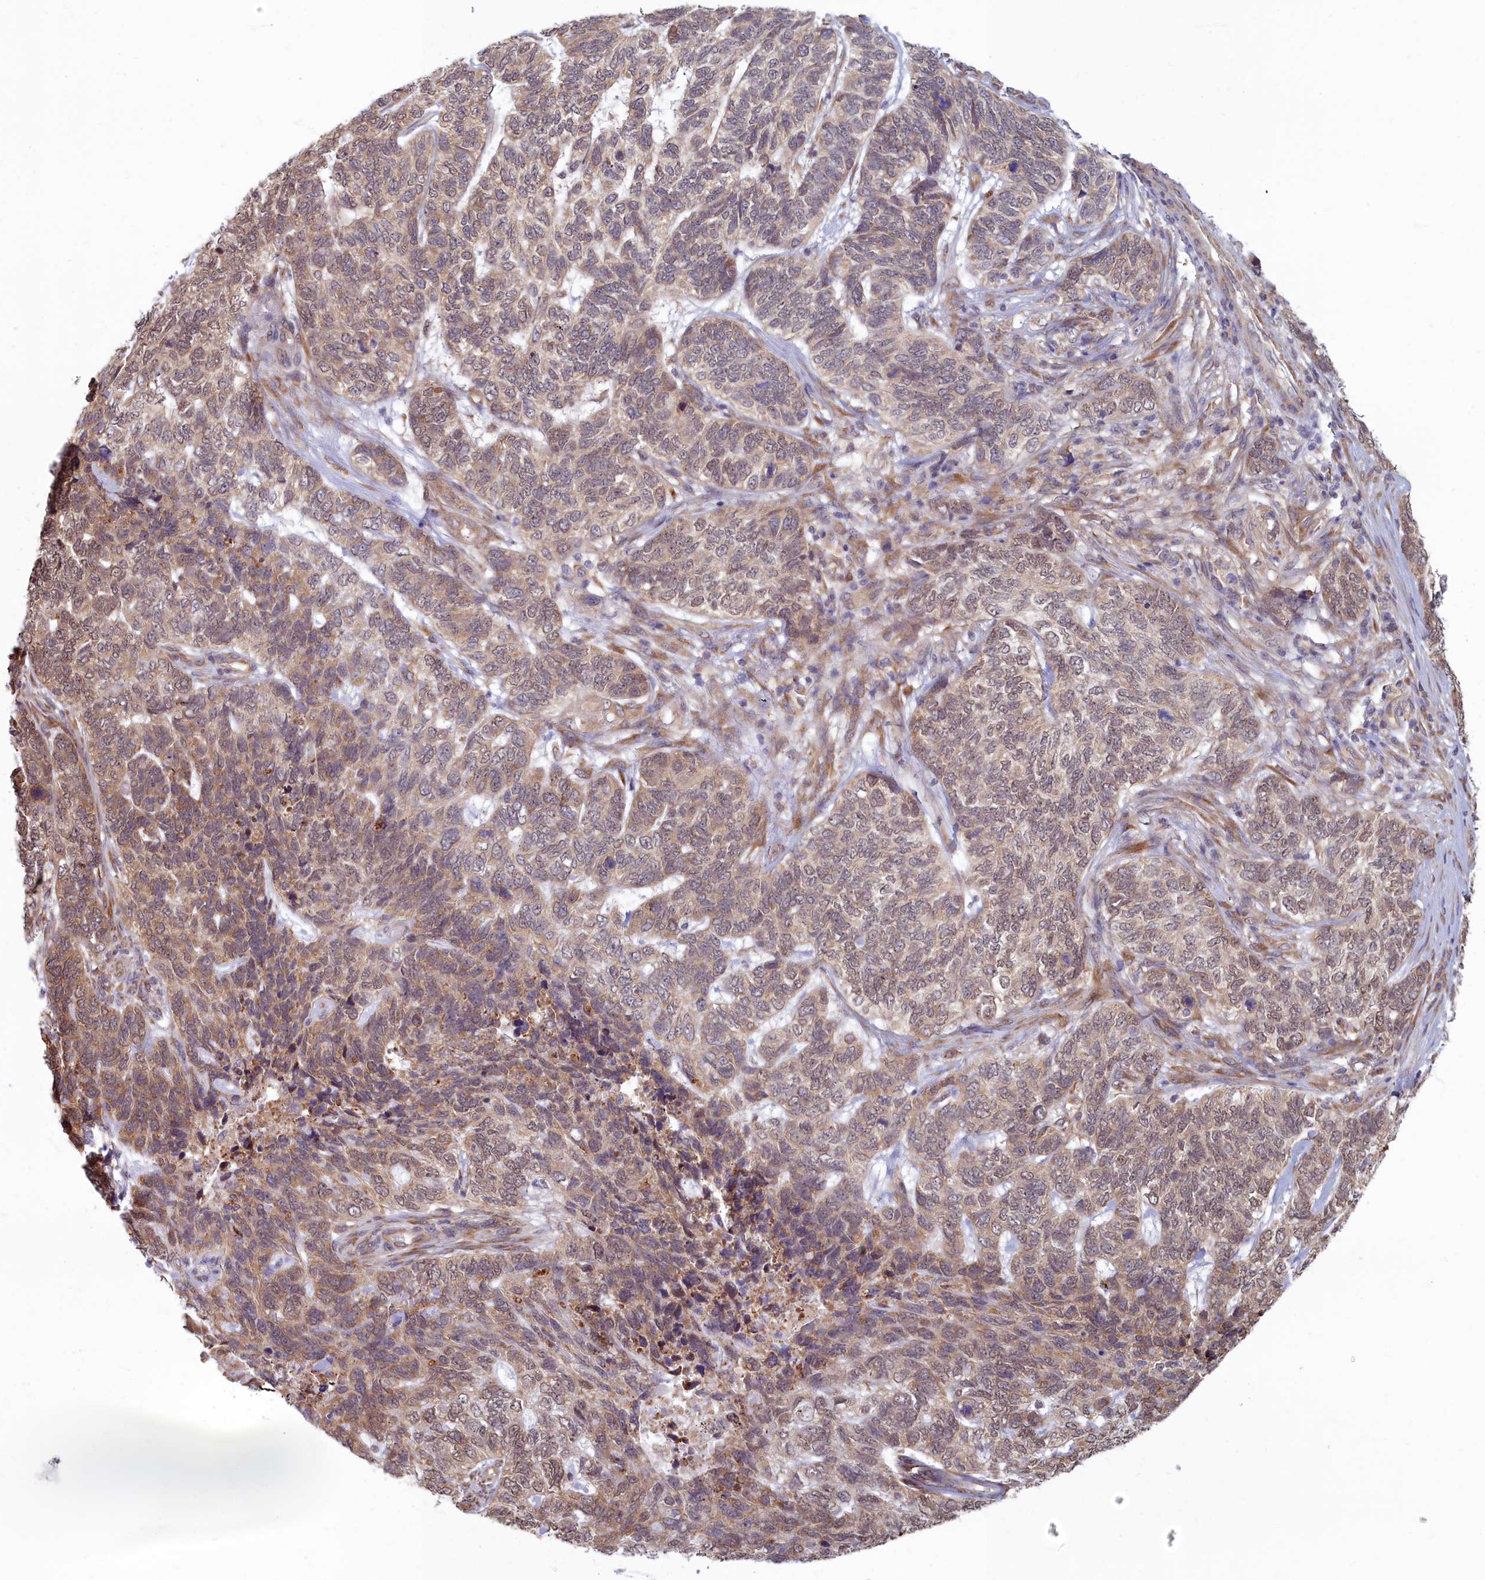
{"staining": {"intensity": "moderate", "quantity": "25%-75%", "location": "nuclear"}, "tissue": "skin cancer", "cell_type": "Tumor cells", "image_type": "cancer", "snomed": [{"axis": "morphology", "description": "Basal cell carcinoma"}, {"axis": "topography", "description": "Skin"}], "caption": "Skin basal cell carcinoma tissue displays moderate nuclear expression in approximately 25%-75% of tumor cells (Brightfield microscopy of DAB IHC at high magnification).", "gene": "MAK16", "patient": {"sex": "female", "age": 65}}